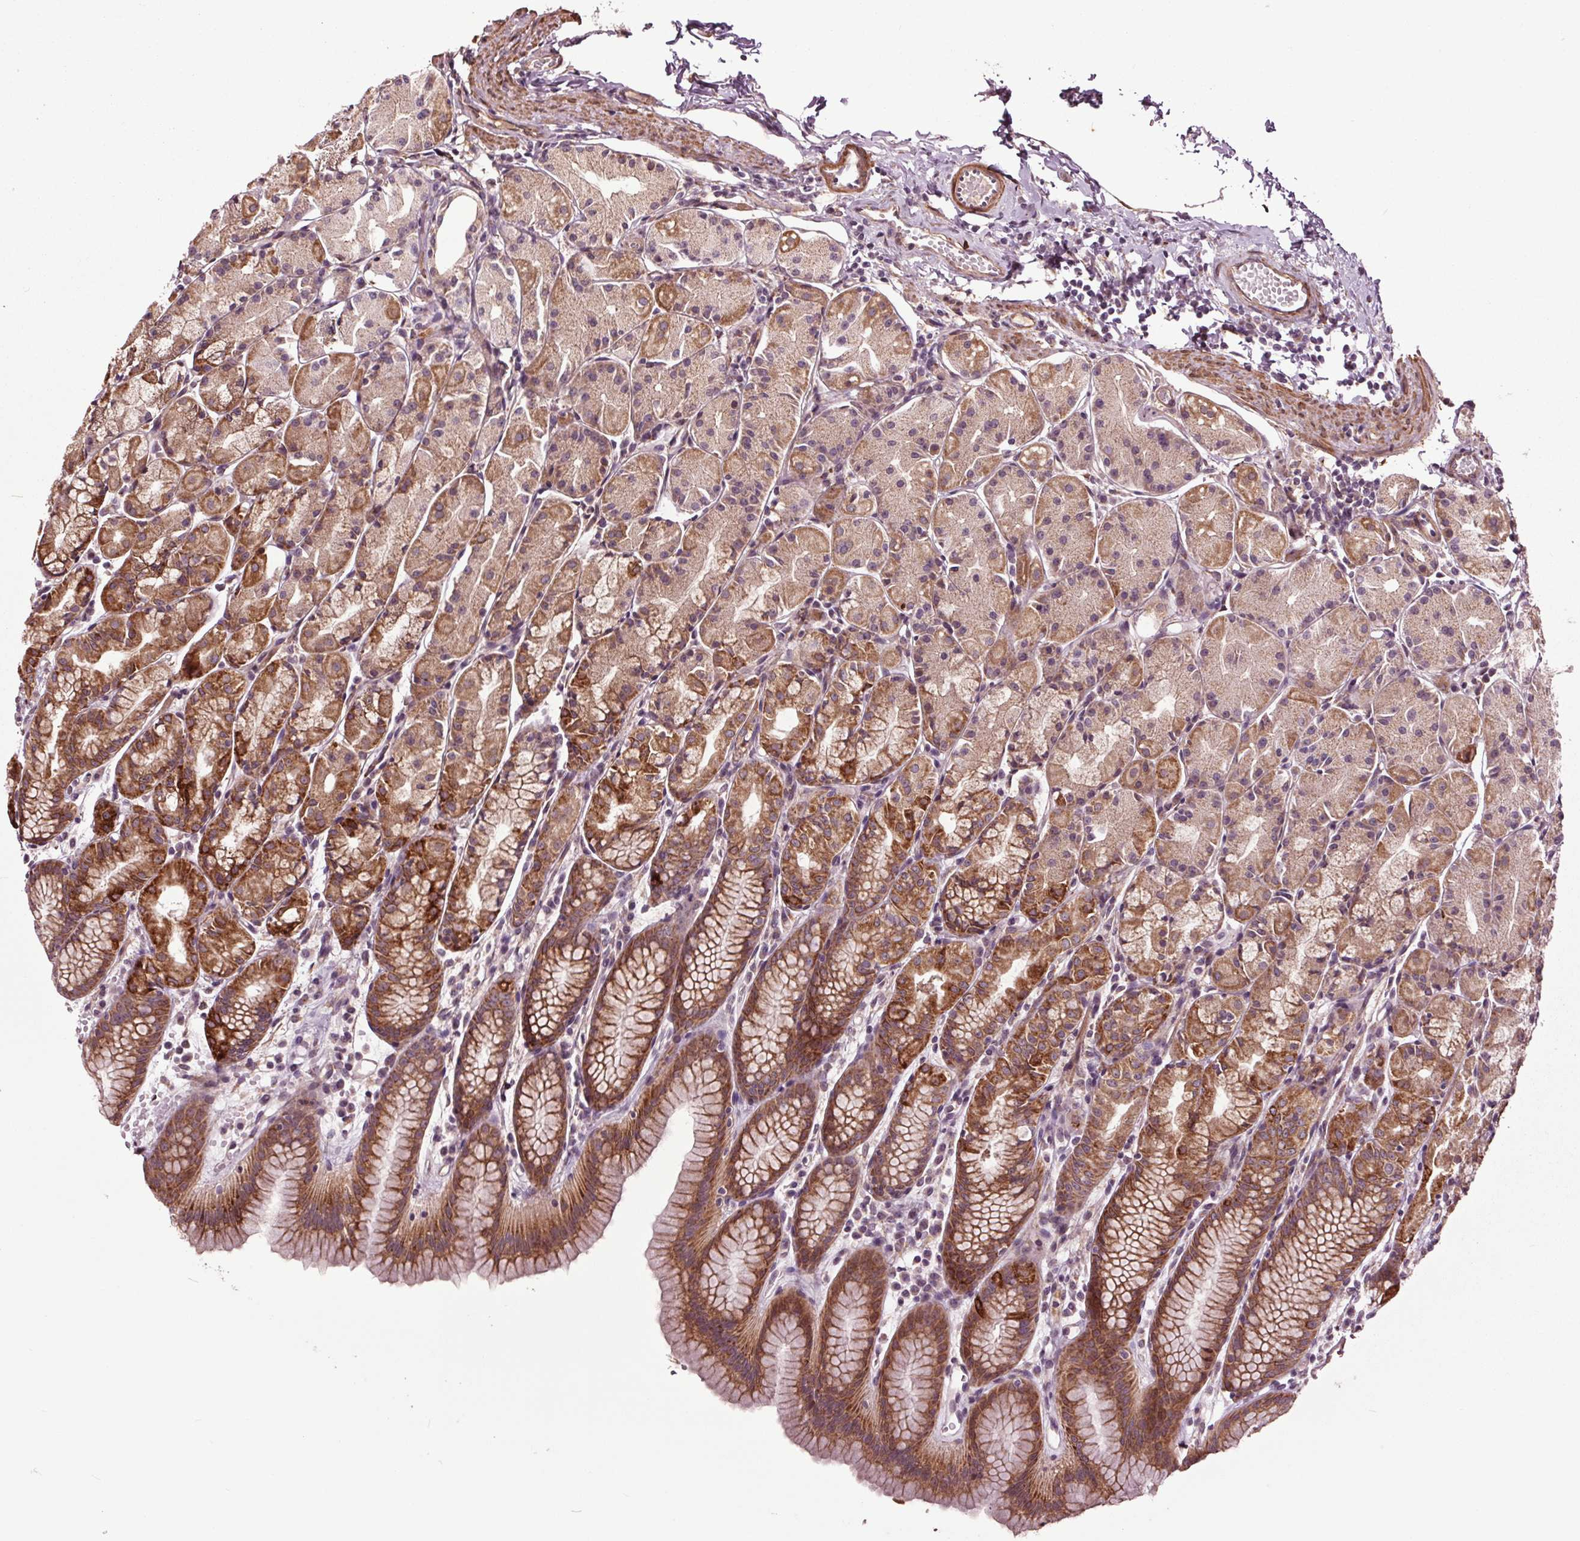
{"staining": {"intensity": "strong", "quantity": "25%-75%", "location": "cytoplasmic/membranous"}, "tissue": "stomach", "cell_type": "Glandular cells", "image_type": "normal", "snomed": [{"axis": "morphology", "description": "Normal tissue, NOS"}, {"axis": "topography", "description": "Stomach, upper"}], "caption": "Stomach stained for a protein (brown) demonstrates strong cytoplasmic/membranous positive staining in approximately 25%-75% of glandular cells.", "gene": "HAUS5", "patient": {"sex": "male", "age": 47}}